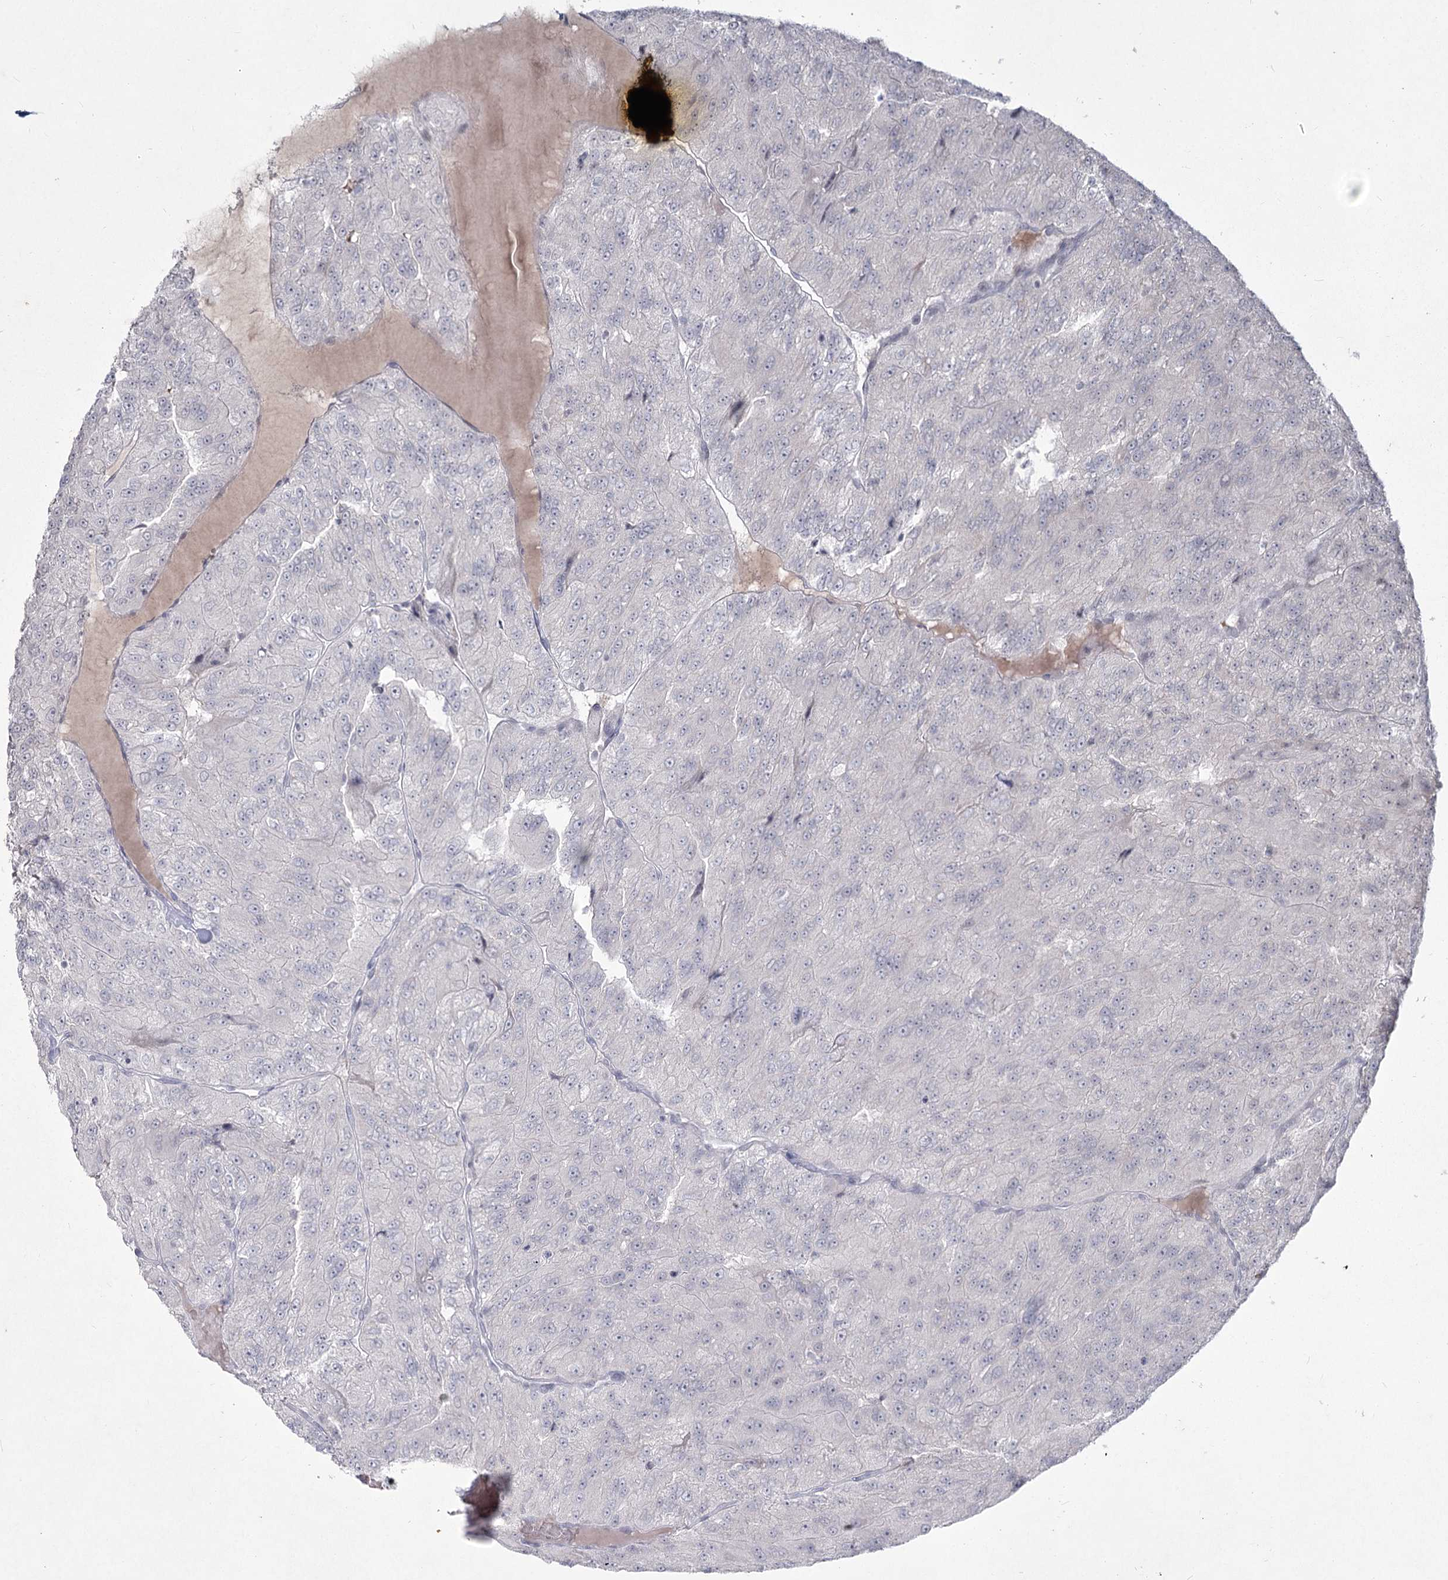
{"staining": {"intensity": "negative", "quantity": "none", "location": "none"}, "tissue": "renal cancer", "cell_type": "Tumor cells", "image_type": "cancer", "snomed": [{"axis": "morphology", "description": "Adenocarcinoma, NOS"}, {"axis": "topography", "description": "Kidney"}], "caption": "Tumor cells show no significant staining in adenocarcinoma (renal).", "gene": "LY6G5C", "patient": {"sex": "female", "age": 63}}